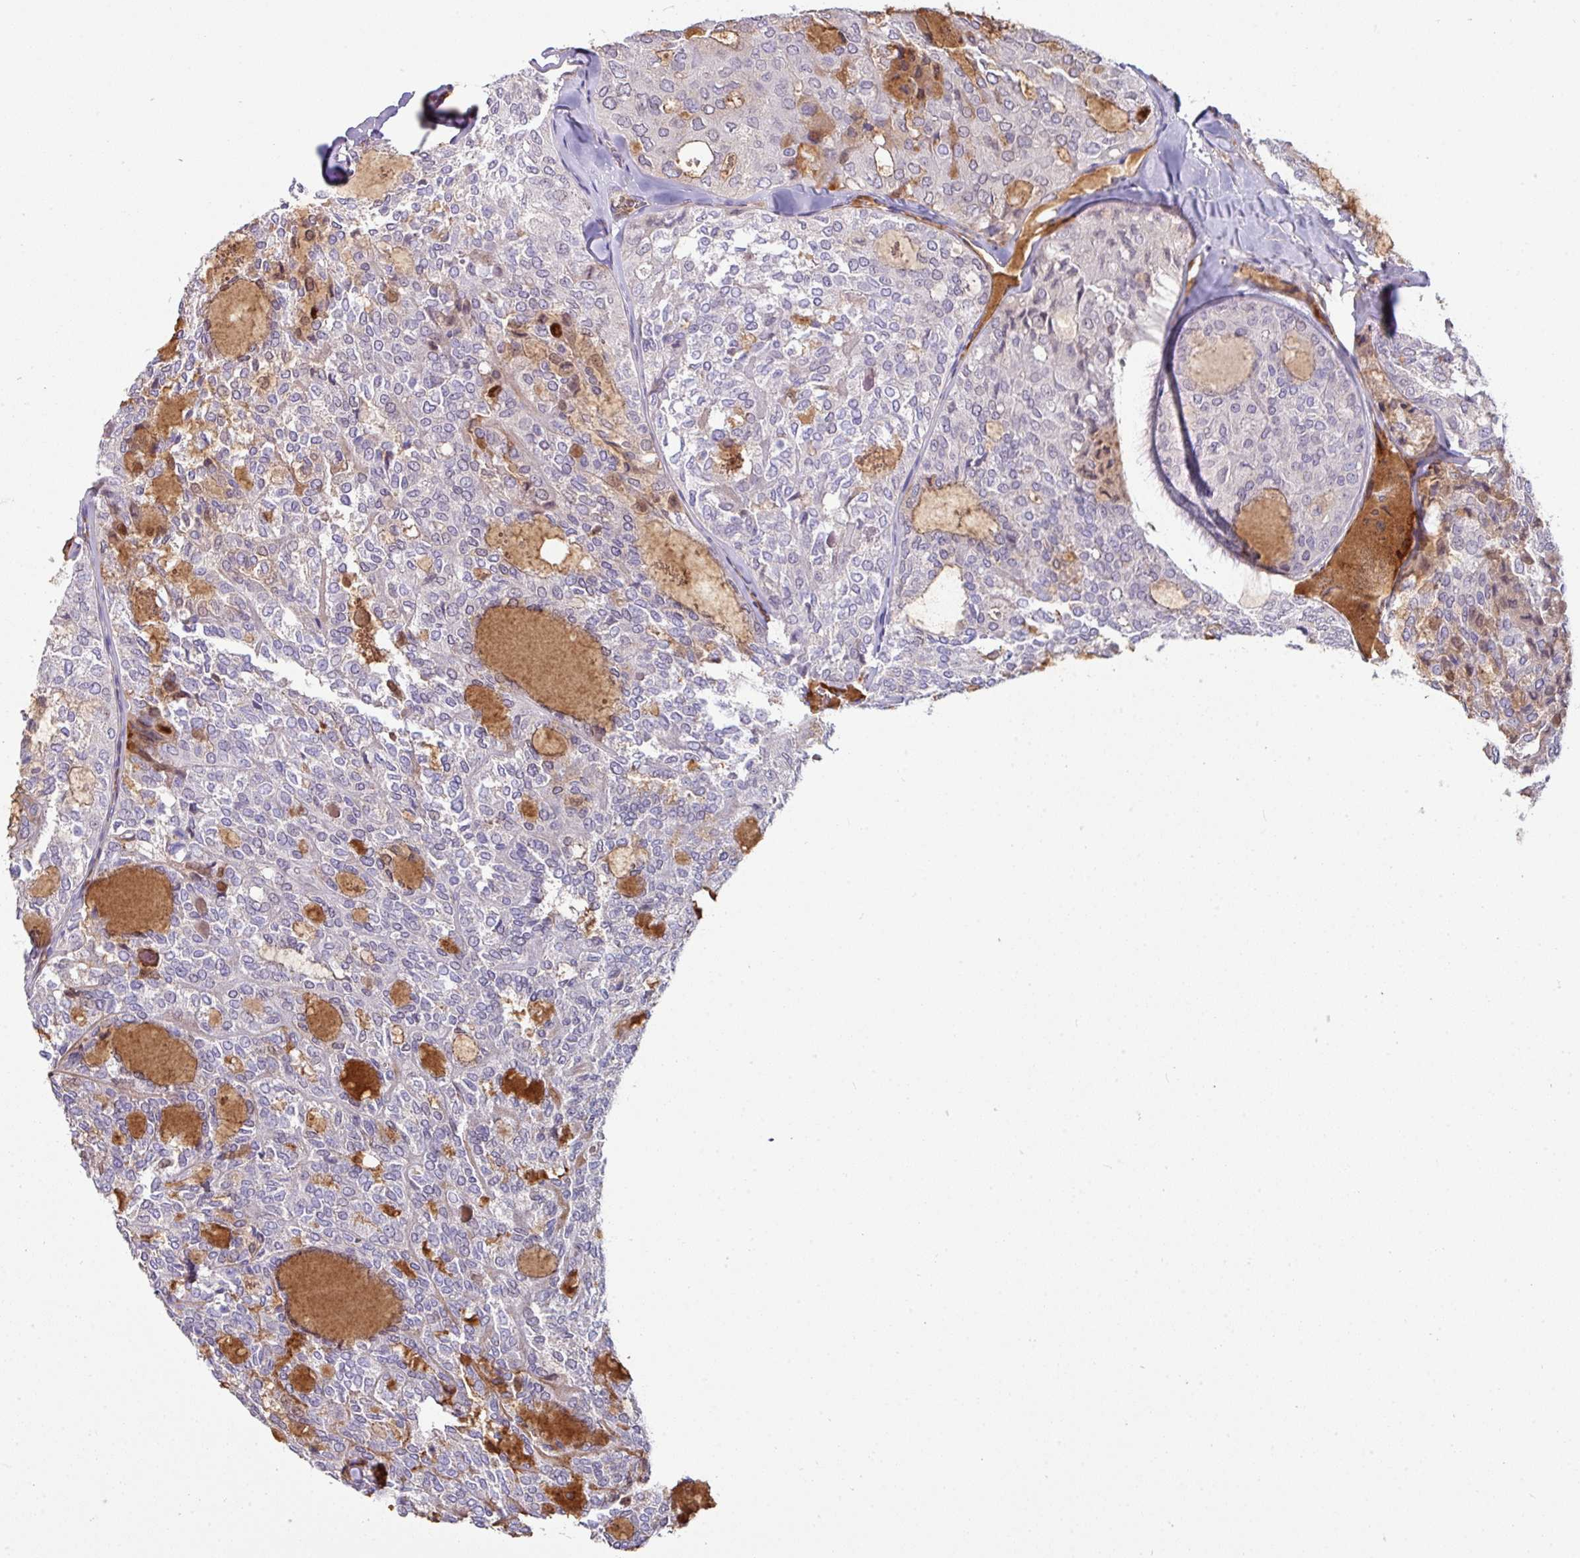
{"staining": {"intensity": "negative", "quantity": "none", "location": "none"}, "tissue": "thyroid cancer", "cell_type": "Tumor cells", "image_type": "cancer", "snomed": [{"axis": "morphology", "description": "Follicular adenoma carcinoma, NOS"}, {"axis": "topography", "description": "Thyroid gland"}], "caption": "An immunohistochemistry image of follicular adenoma carcinoma (thyroid) is shown. There is no staining in tumor cells of follicular adenoma carcinoma (thyroid).", "gene": "SLAMF6", "patient": {"sex": "male", "age": 75}}